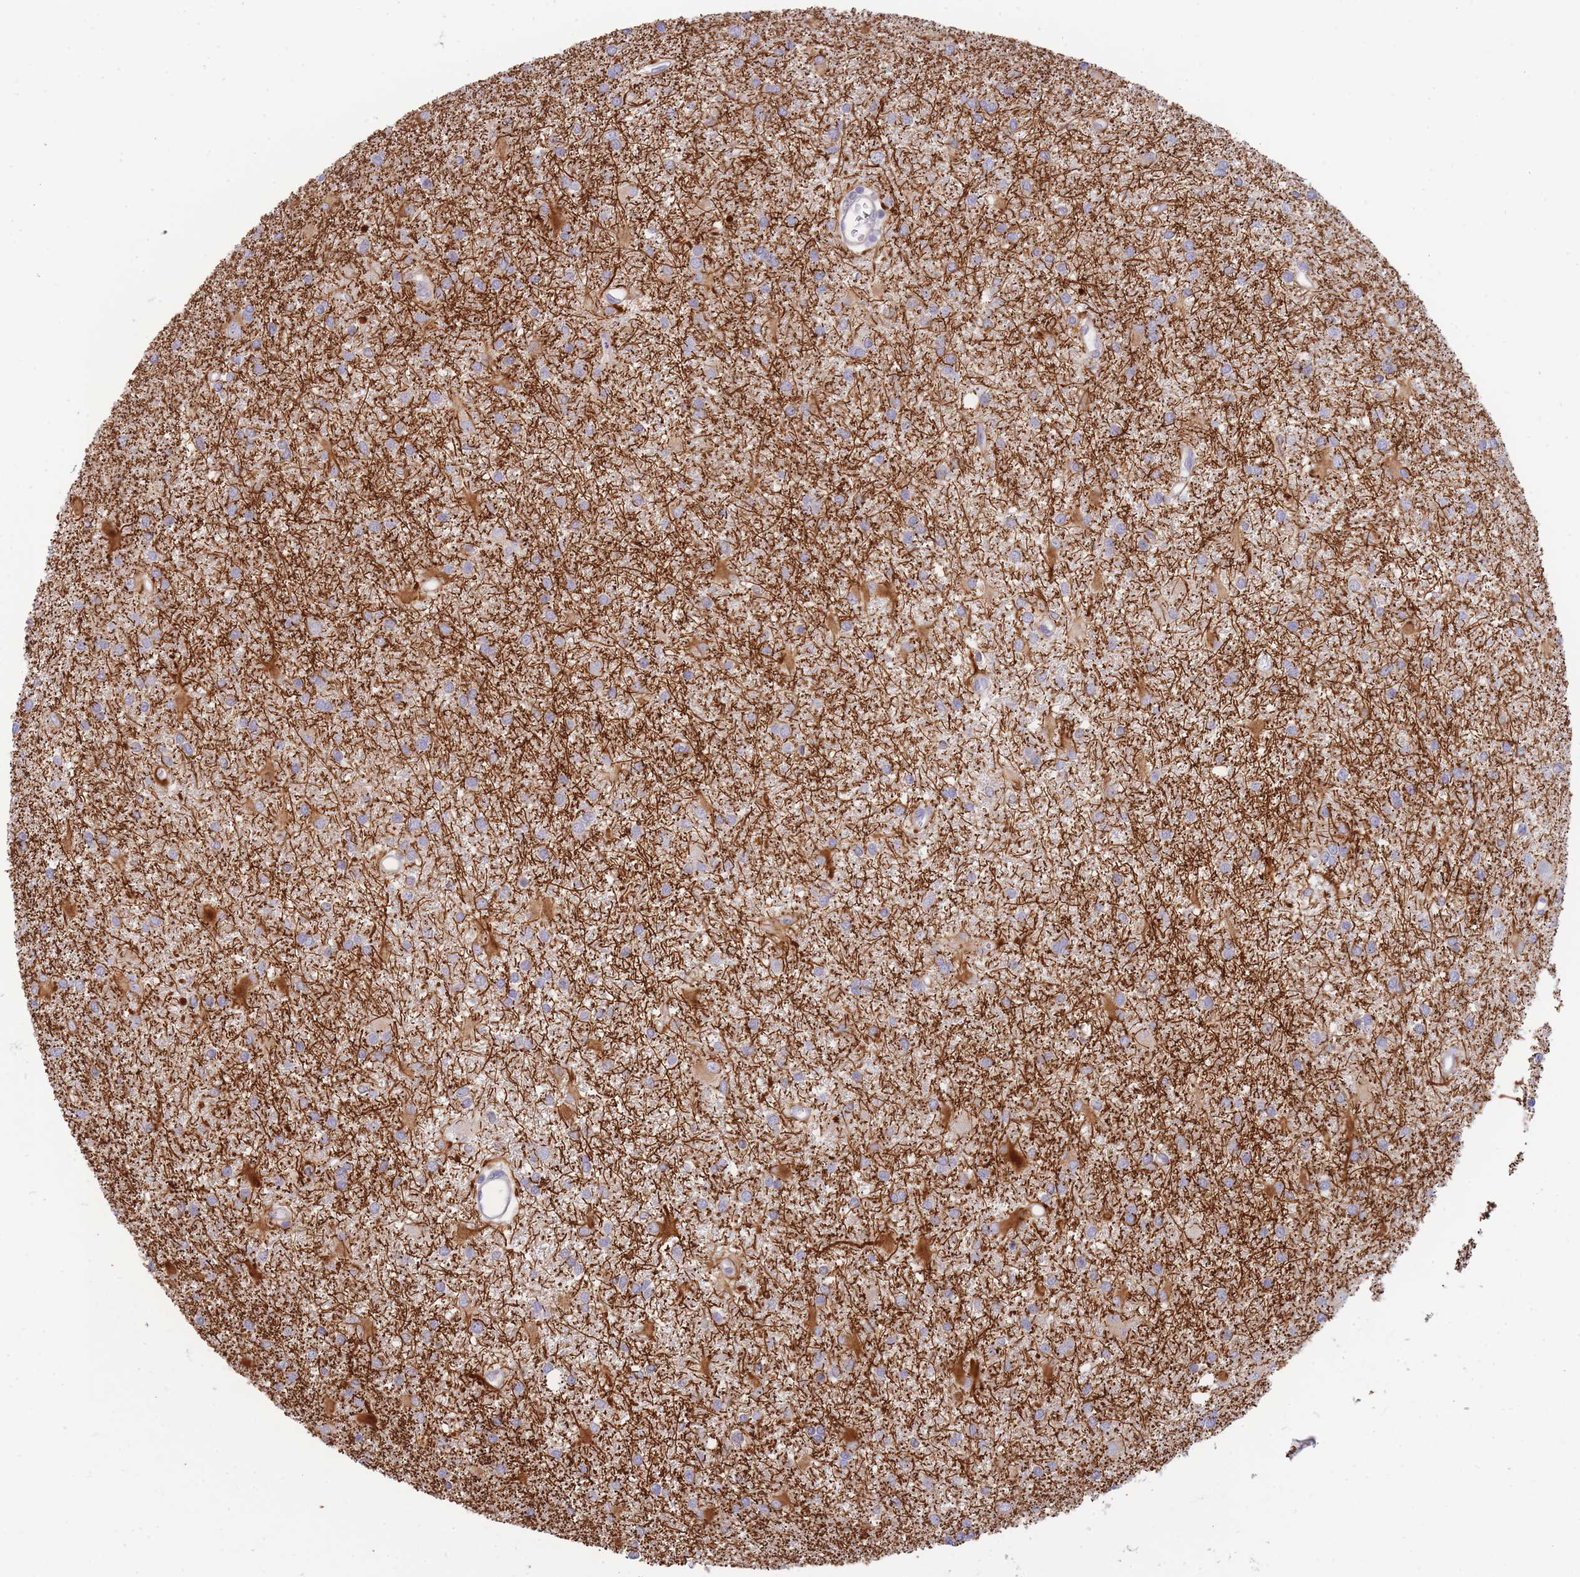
{"staining": {"intensity": "negative", "quantity": "none", "location": "none"}, "tissue": "glioma", "cell_type": "Tumor cells", "image_type": "cancer", "snomed": [{"axis": "morphology", "description": "Glioma, malignant, High grade"}, {"axis": "topography", "description": "Brain"}], "caption": "A high-resolution photomicrograph shows IHC staining of glioma, which displays no significant staining in tumor cells.", "gene": "SH2B2", "patient": {"sex": "female", "age": 50}}